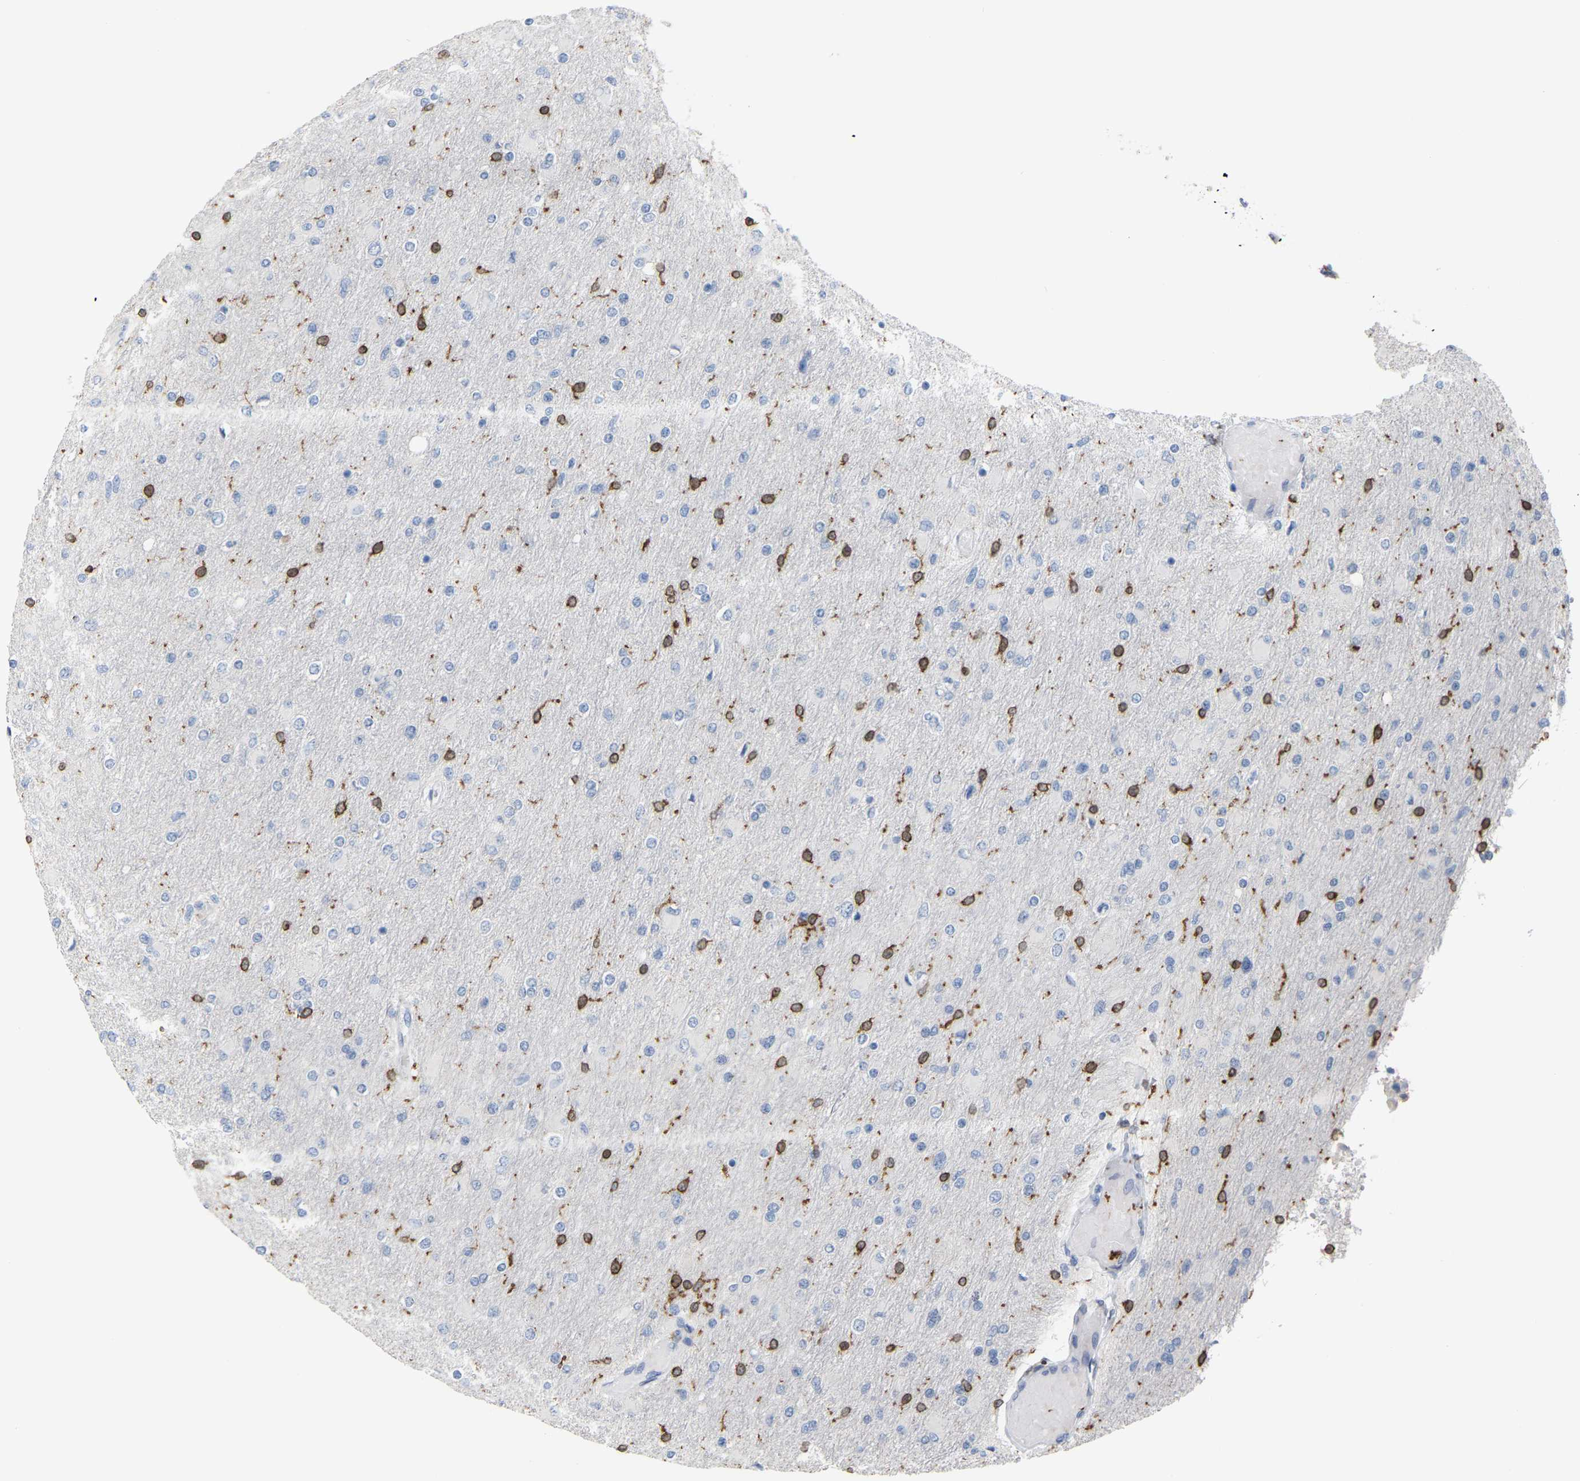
{"staining": {"intensity": "negative", "quantity": "none", "location": "none"}, "tissue": "glioma", "cell_type": "Tumor cells", "image_type": "cancer", "snomed": [{"axis": "morphology", "description": "Glioma, malignant, High grade"}, {"axis": "topography", "description": "Cerebral cortex"}], "caption": "Malignant high-grade glioma was stained to show a protein in brown. There is no significant positivity in tumor cells.", "gene": "PTGS1", "patient": {"sex": "female", "age": 36}}